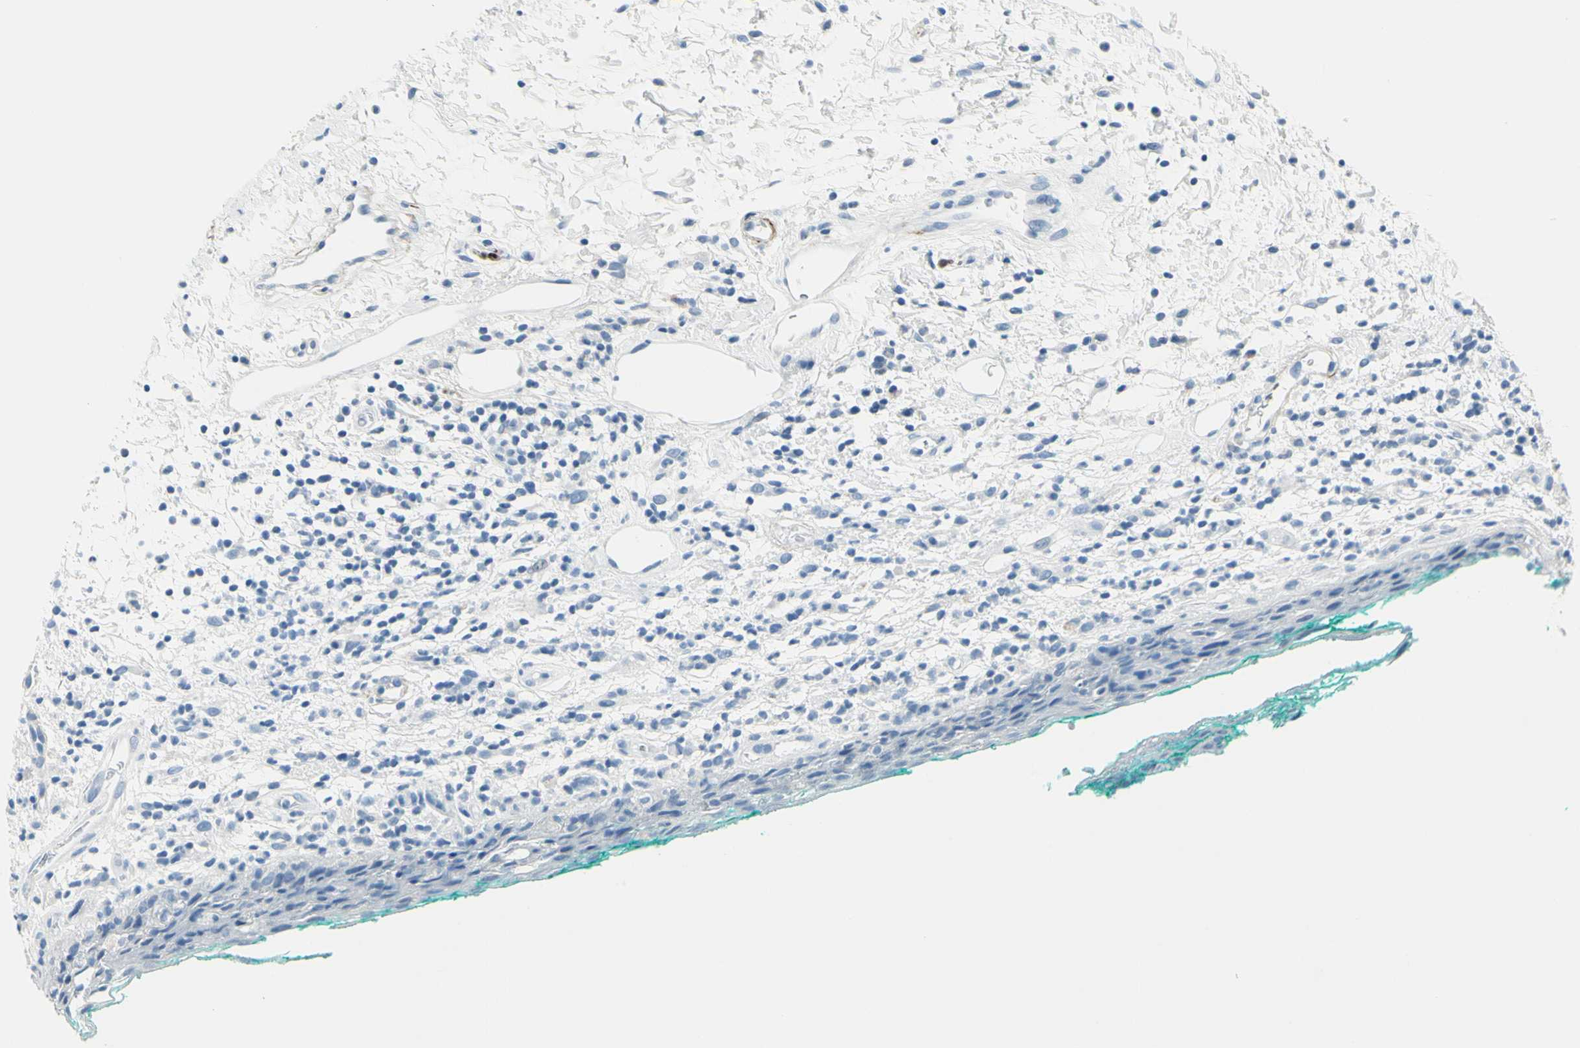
{"staining": {"intensity": "negative", "quantity": "none", "location": "none"}, "tissue": "oral mucosa", "cell_type": "Squamous epithelial cells", "image_type": "normal", "snomed": [{"axis": "morphology", "description": "Normal tissue, NOS"}, {"axis": "topography", "description": "Skeletal muscle"}, {"axis": "topography", "description": "Oral tissue"}, {"axis": "topography", "description": "Peripheral nerve tissue"}], "caption": "This micrograph is of normal oral mucosa stained with immunohistochemistry to label a protein in brown with the nuclei are counter-stained blue. There is no staining in squamous epithelial cells.", "gene": "CDH15", "patient": {"sex": "female", "age": 84}}